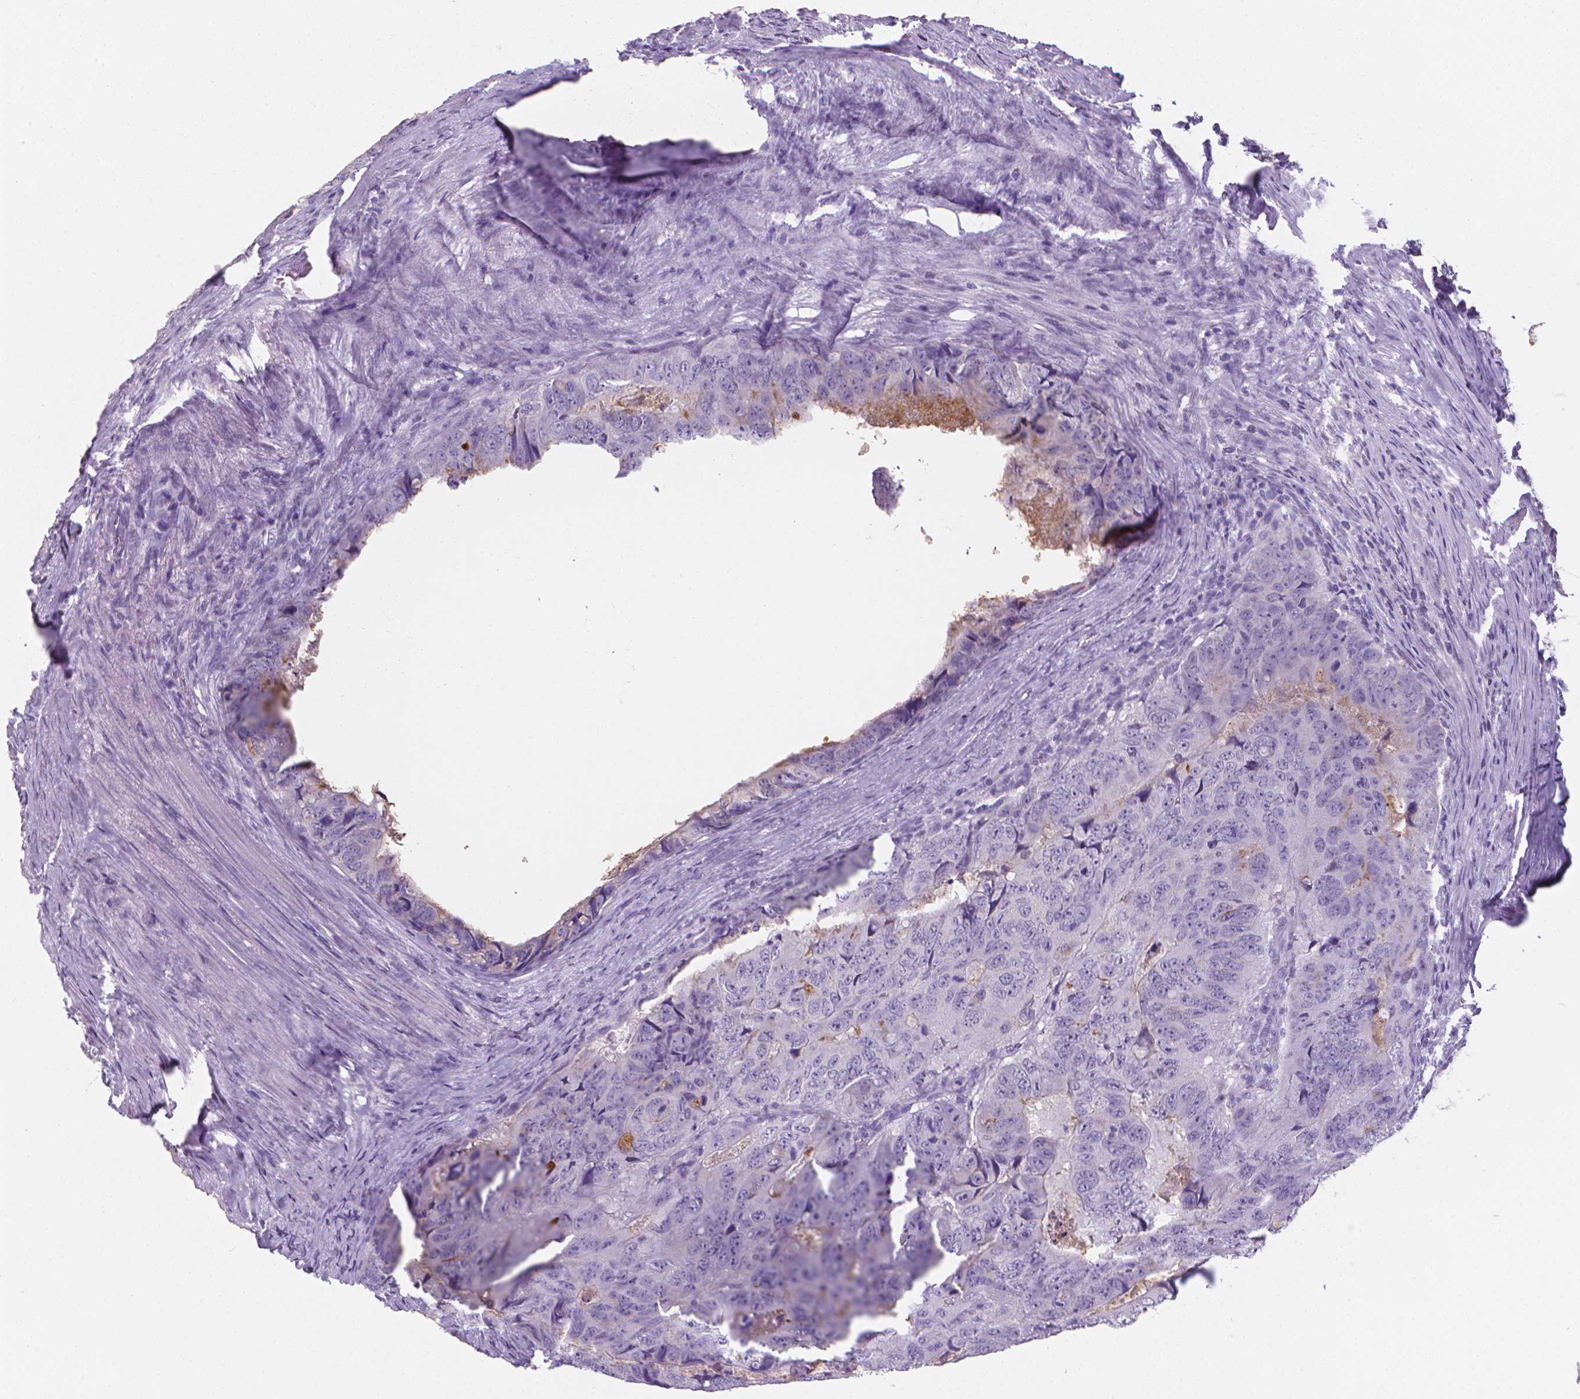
{"staining": {"intensity": "moderate", "quantity": "25%-75%", "location": "cytoplasmic/membranous"}, "tissue": "colorectal cancer", "cell_type": "Tumor cells", "image_type": "cancer", "snomed": [{"axis": "morphology", "description": "Adenocarcinoma, NOS"}, {"axis": "topography", "description": "Colon"}], "caption": "IHC of human adenocarcinoma (colorectal) exhibits medium levels of moderate cytoplasmic/membranous positivity in about 25%-75% of tumor cells.", "gene": "XPNPEP2", "patient": {"sex": "male", "age": 79}}